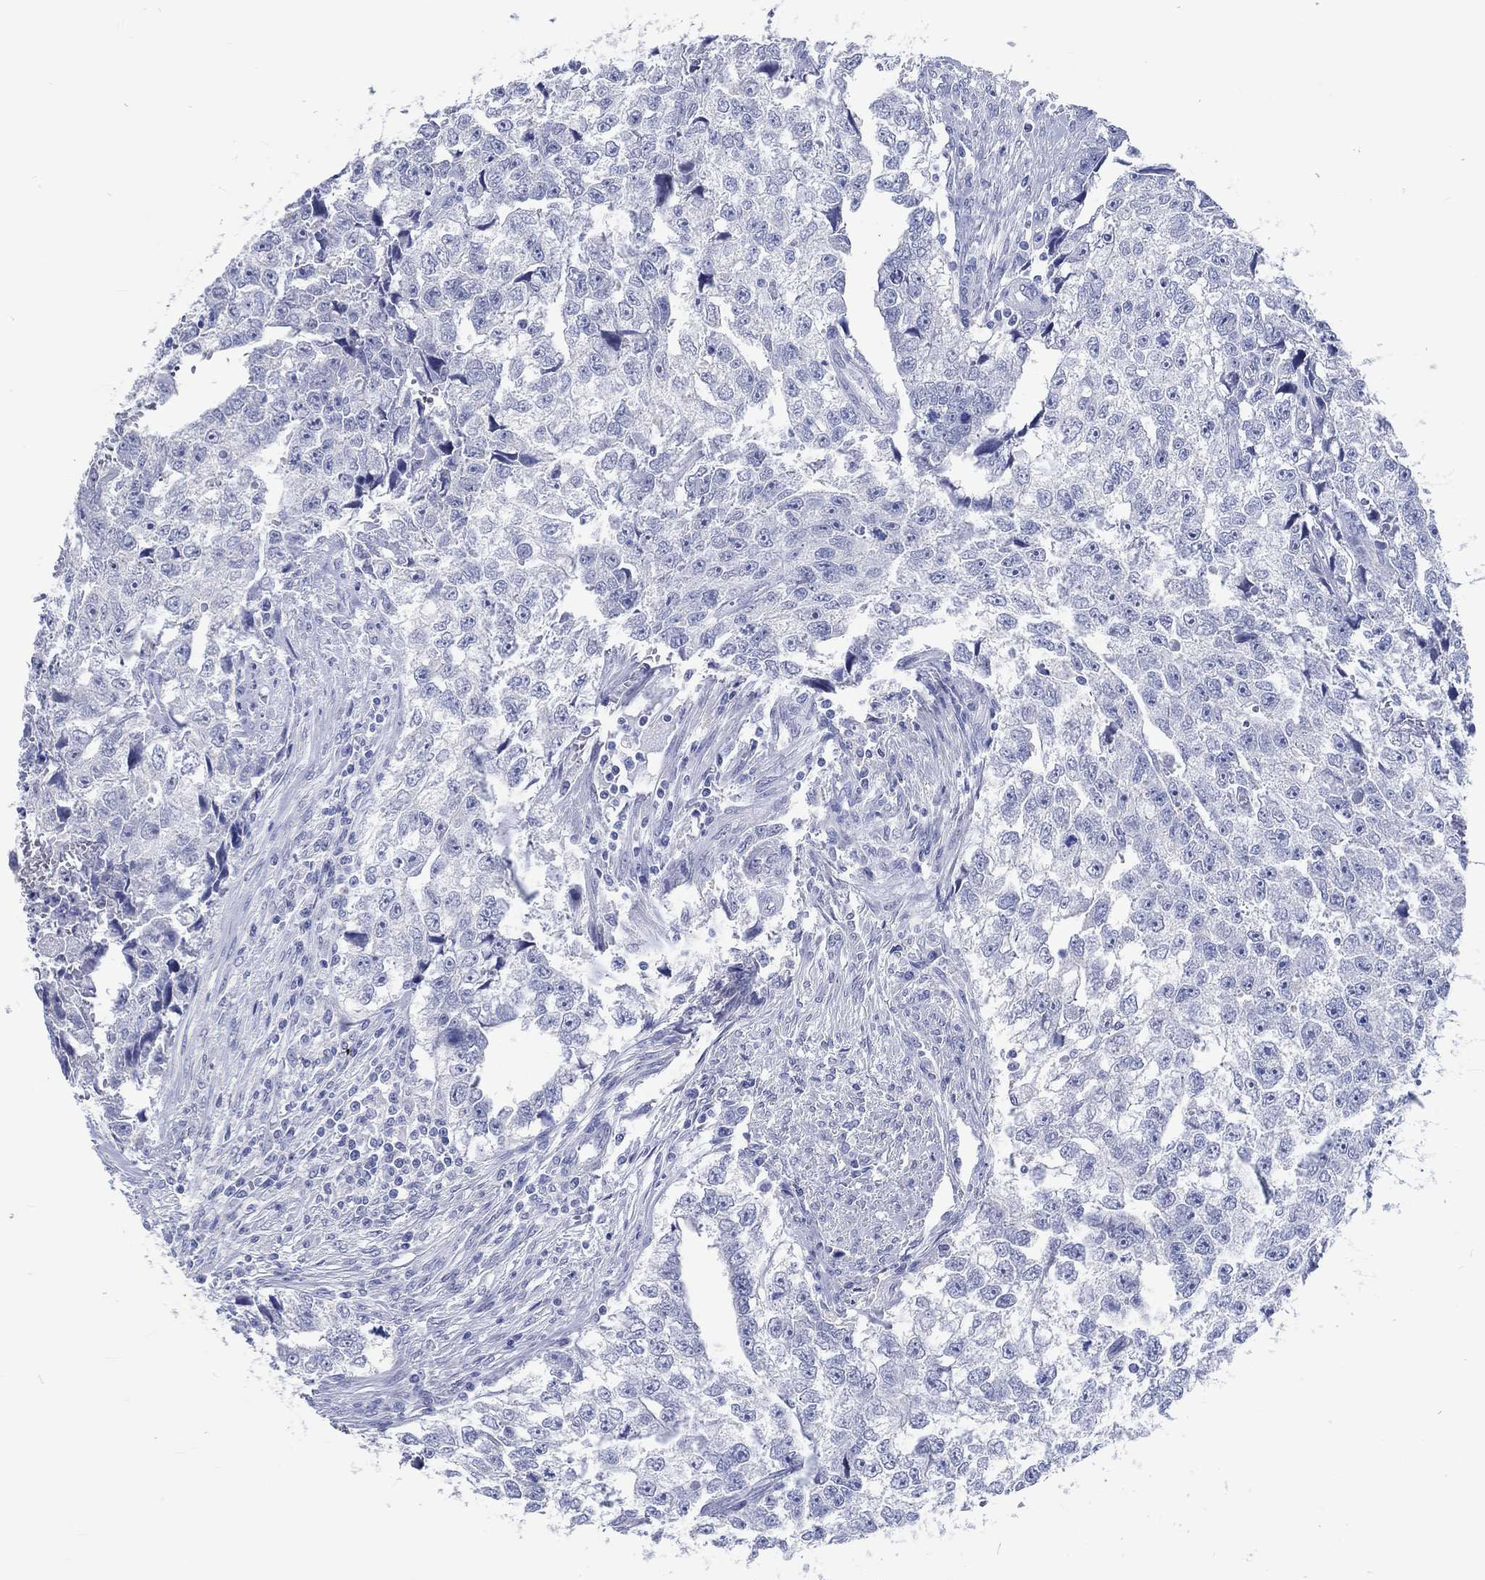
{"staining": {"intensity": "negative", "quantity": "none", "location": "none"}, "tissue": "testis cancer", "cell_type": "Tumor cells", "image_type": "cancer", "snomed": [{"axis": "morphology", "description": "Carcinoma, Embryonal, NOS"}, {"axis": "morphology", "description": "Teratoma, malignant, NOS"}, {"axis": "topography", "description": "Testis"}], "caption": "Tumor cells are negative for brown protein staining in testis teratoma (malignant).", "gene": "C4orf47", "patient": {"sex": "male", "age": 44}}